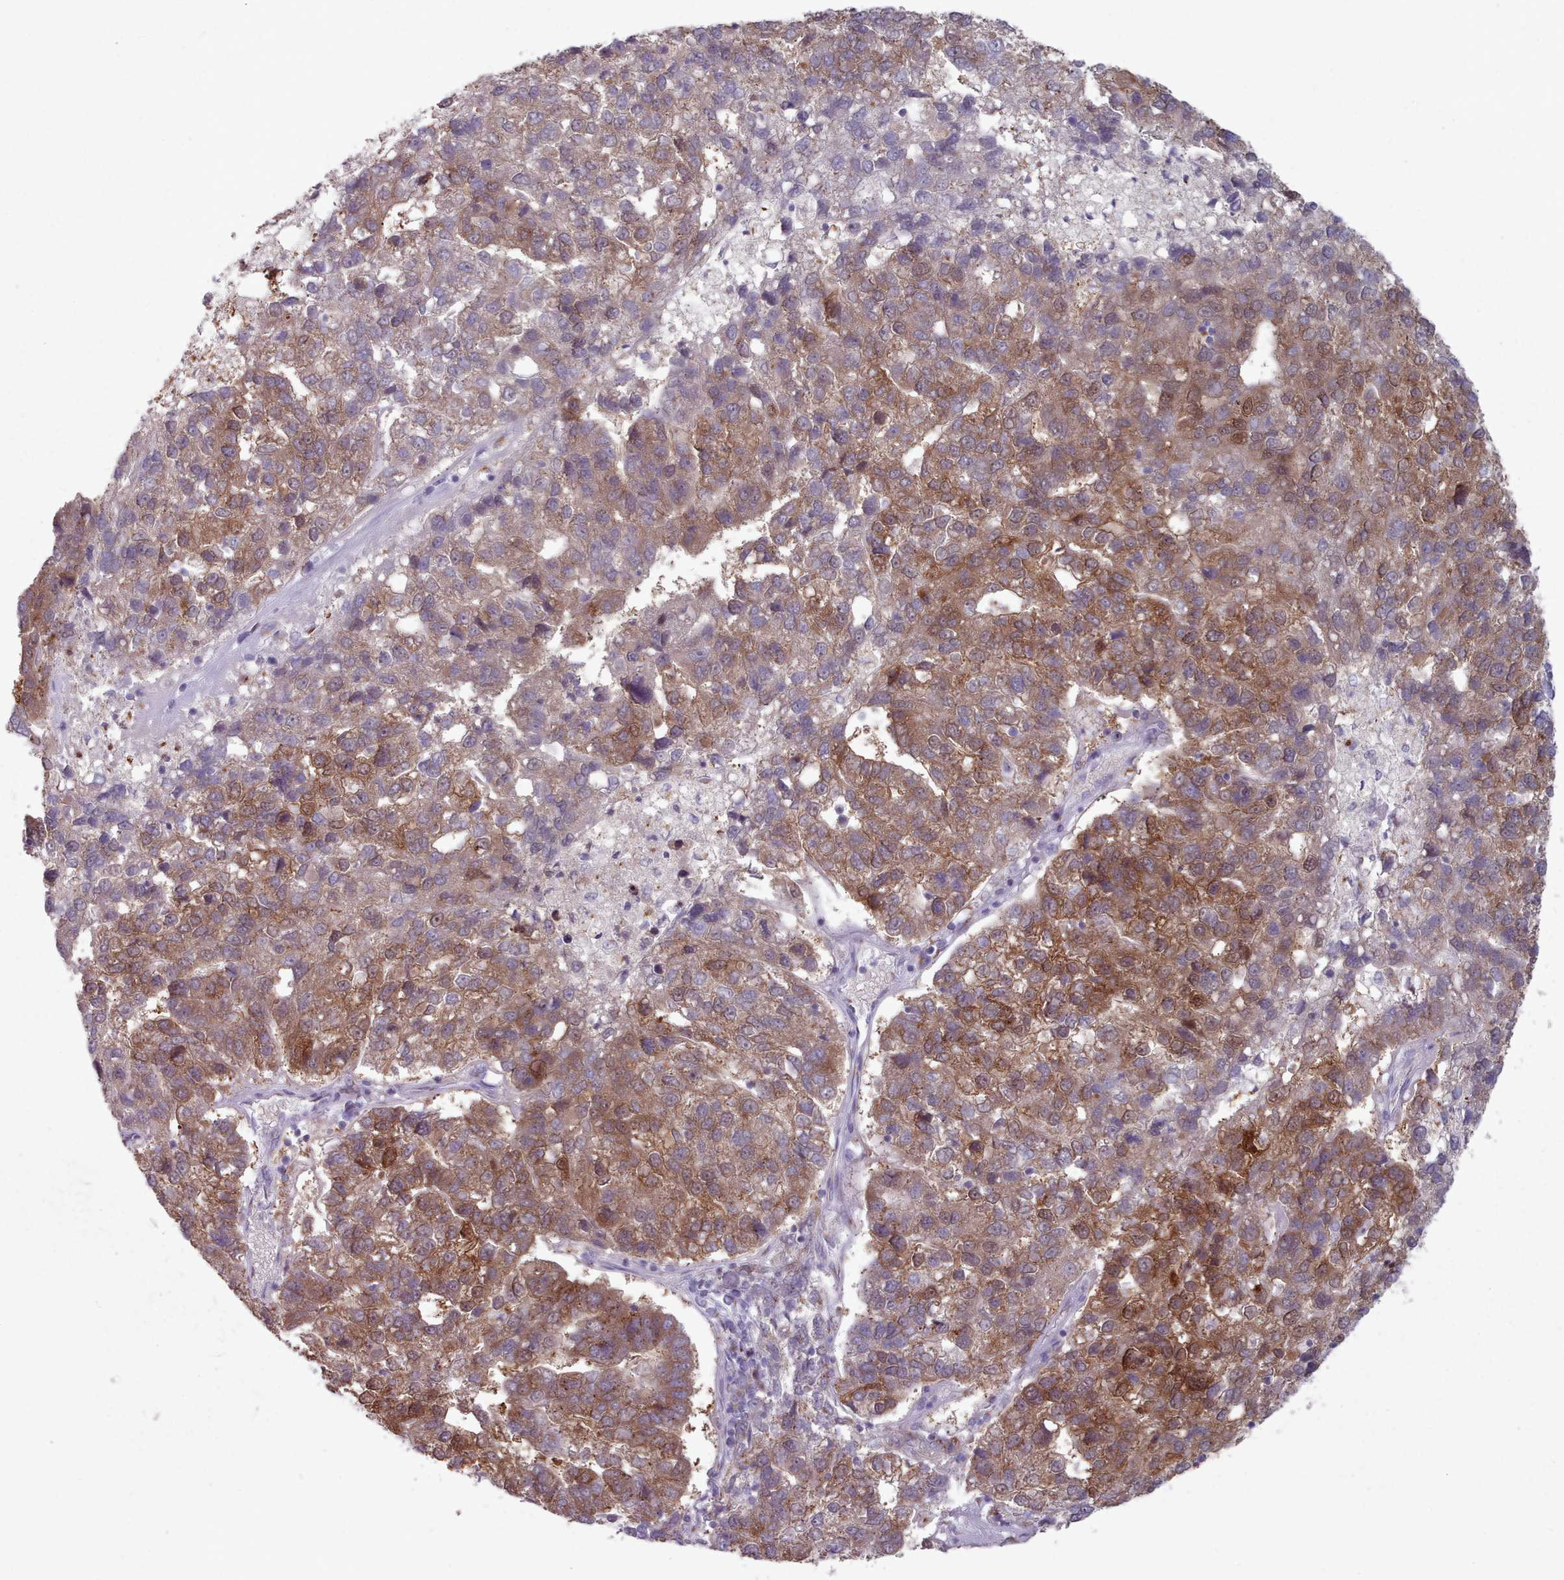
{"staining": {"intensity": "moderate", "quantity": ">75%", "location": "cytoplasmic/membranous"}, "tissue": "pancreatic cancer", "cell_type": "Tumor cells", "image_type": "cancer", "snomed": [{"axis": "morphology", "description": "Adenocarcinoma, NOS"}, {"axis": "topography", "description": "Pancreas"}], "caption": "About >75% of tumor cells in human pancreatic cancer demonstrate moderate cytoplasmic/membranous protein positivity as visualized by brown immunohistochemical staining.", "gene": "MAN1B1", "patient": {"sex": "female", "age": 61}}